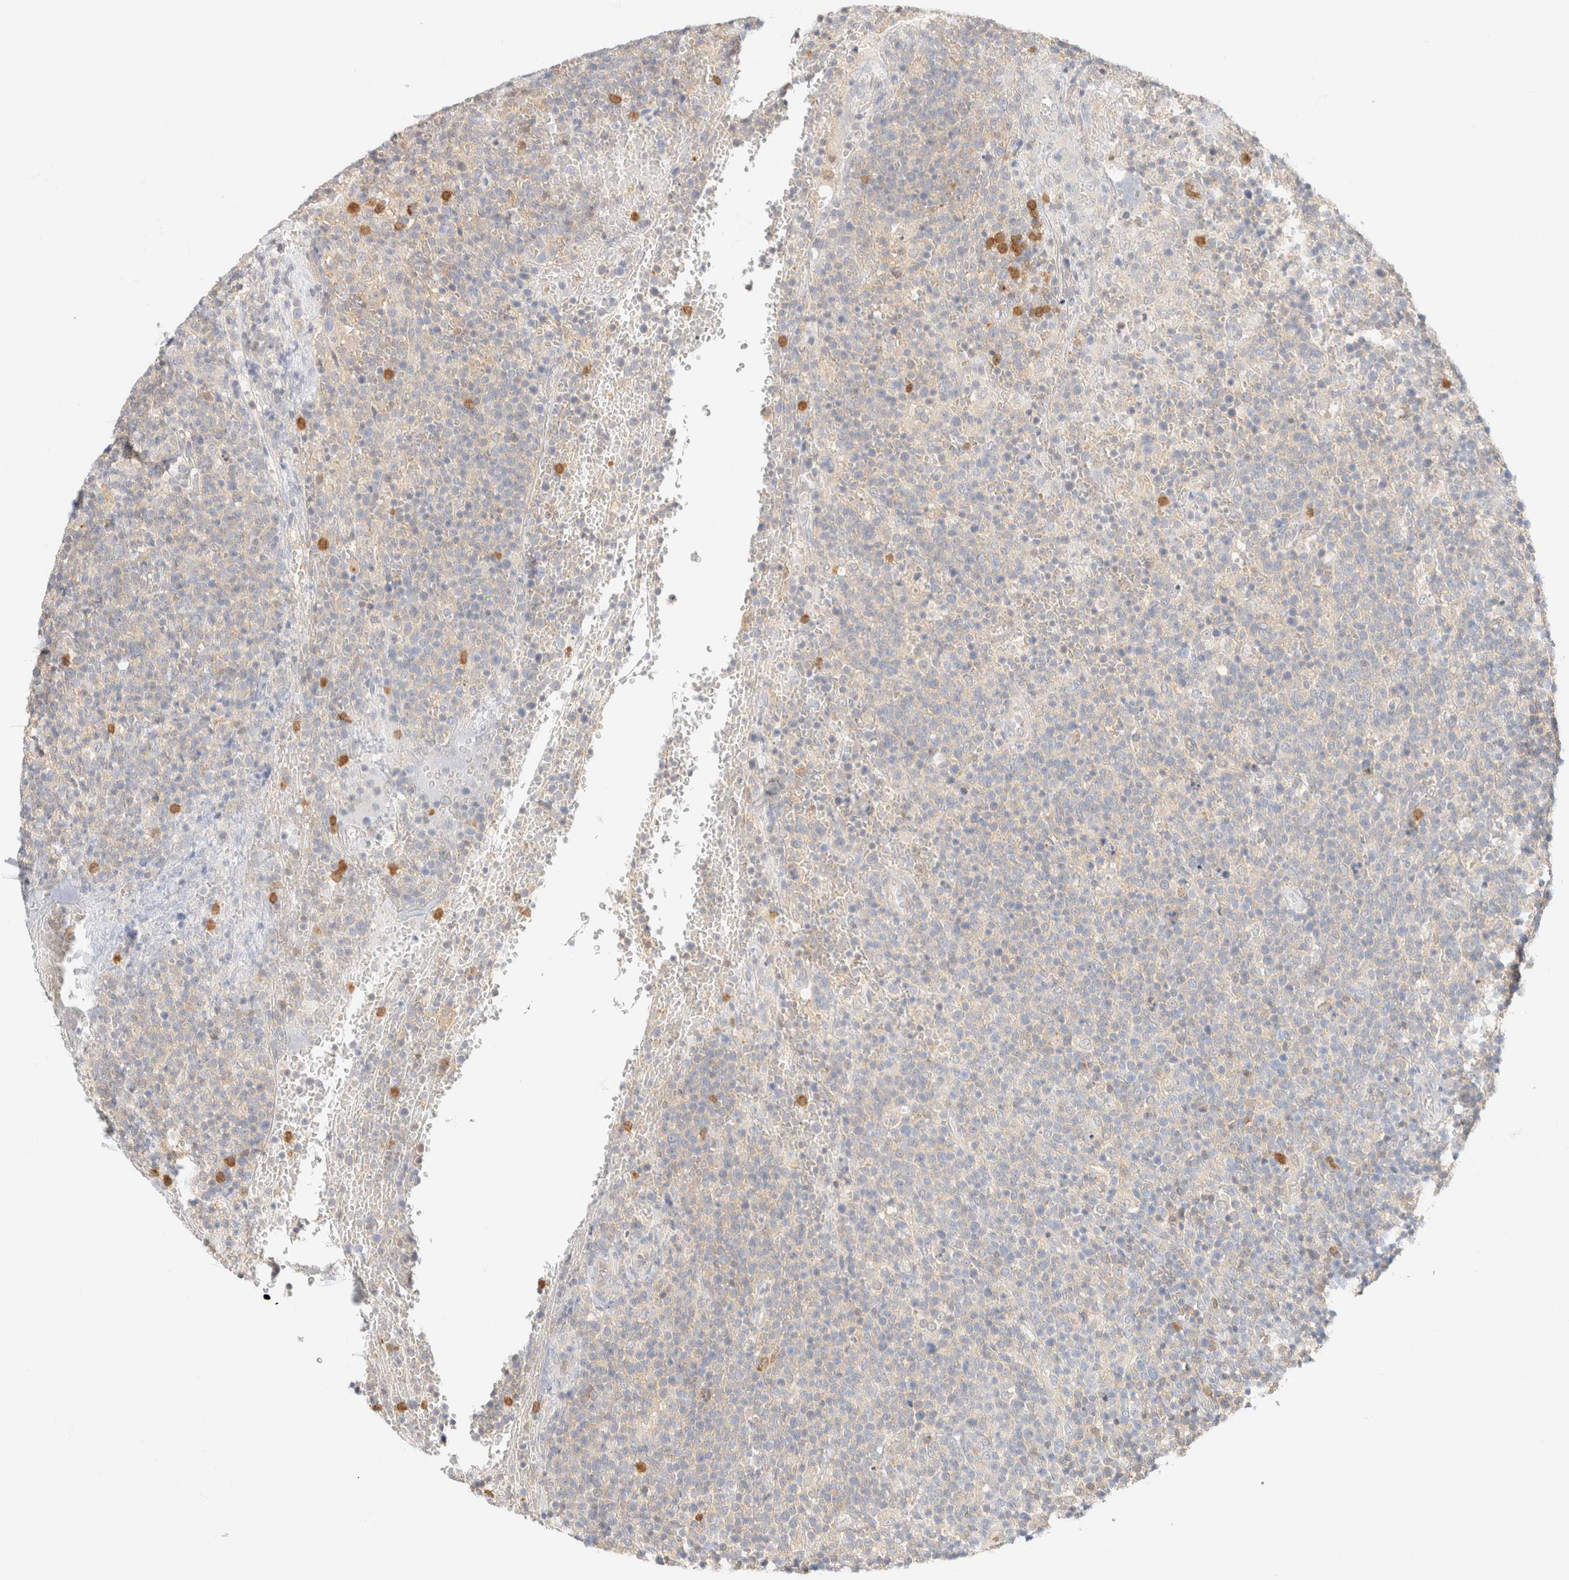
{"staining": {"intensity": "negative", "quantity": "none", "location": "none"}, "tissue": "lymphoma", "cell_type": "Tumor cells", "image_type": "cancer", "snomed": [{"axis": "morphology", "description": "Malignant lymphoma, non-Hodgkin's type, High grade"}, {"axis": "topography", "description": "Lymph node"}], "caption": "DAB (3,3'-diaminobenzidine) immunohistochemical staining of human lymphoma shows no significant positivity in tumor cells.", "gene": "GPI", "patient": {"sex": "male", "age": 61}}